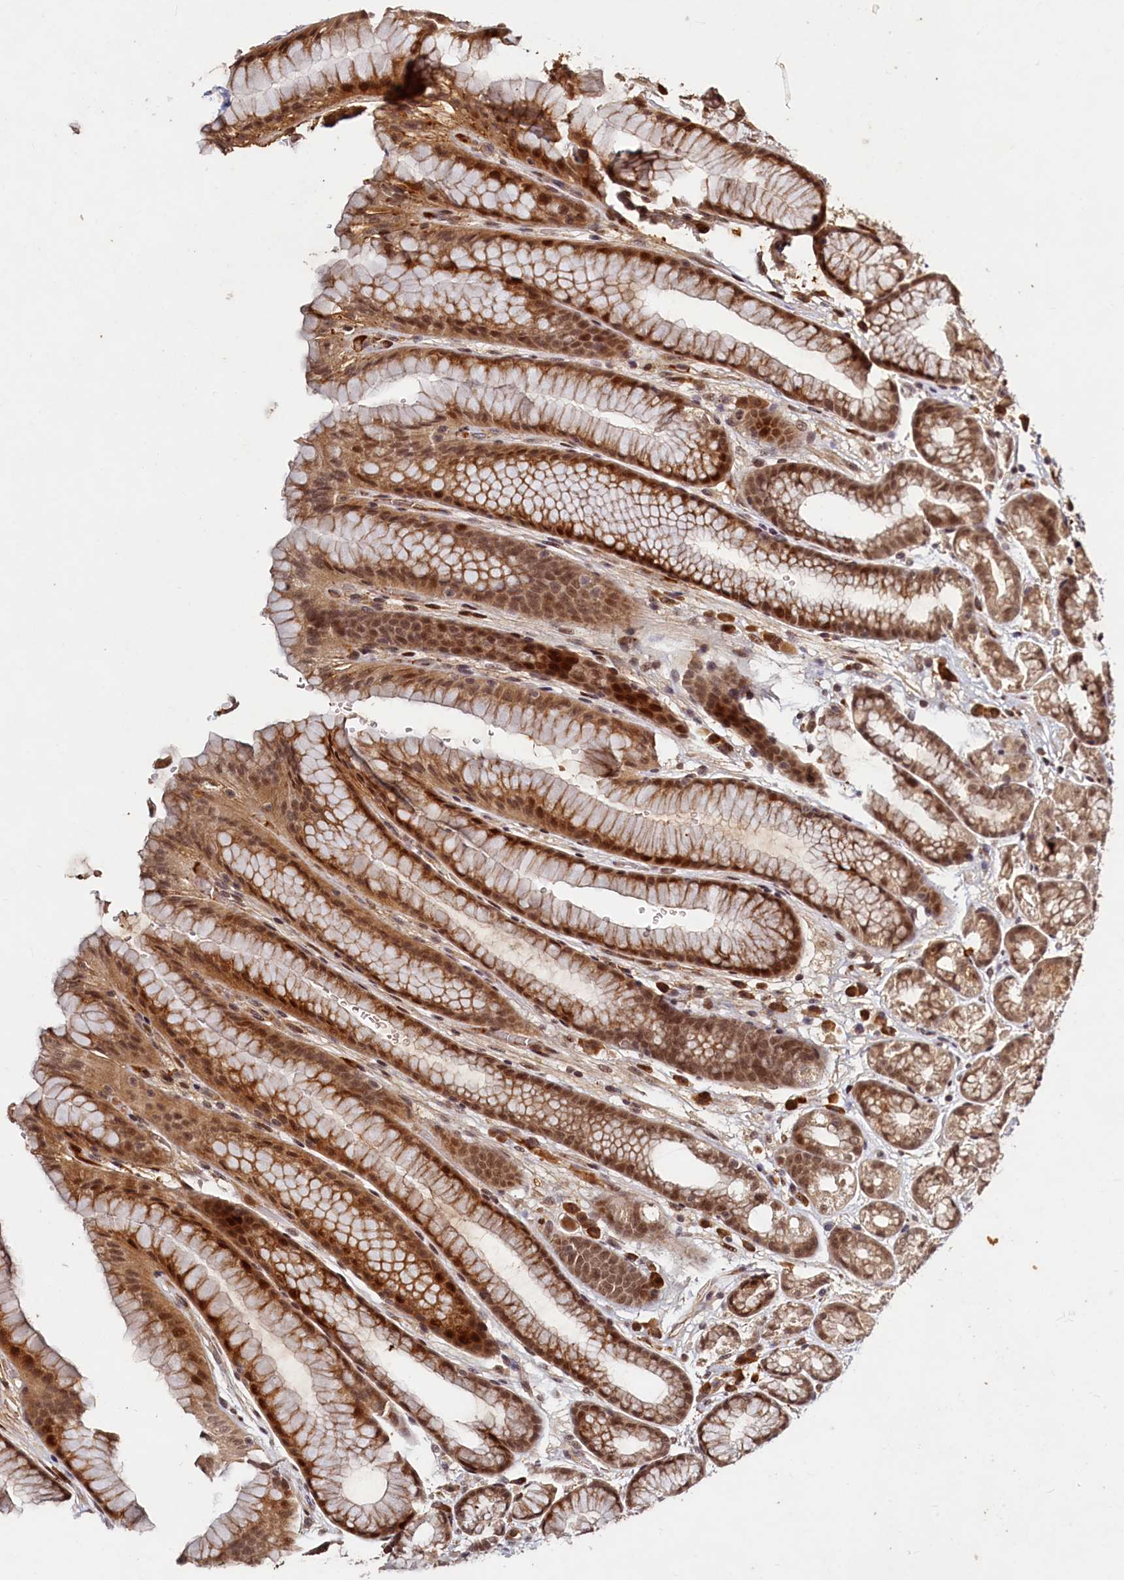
{"staining": {"intensity": "moderate", "quantity": ">75%", "location": "cytoplasmic/membranous,nuclear"}, "tissue": "stomach", "cell_type": "Glandular cells", "image_type": "normal", "snomed": [{"axis": "morphology", "description": "Normal tissue, NOS"}, {"axis": "morphology", "description": "Adenocarcinoma, NOS"}, {"axis": "topography", "description": "Stomach"}], "caption": "IHC micrograph of unremarkable stomach: human stomach stained using immunohistochemistry (IHC) shows medium levels of moderate protein expression localized specifically in the cytoplasmic/membranous,nuclear of glandular cells, appearing as a cytoplasmic/membranous,nuclear brown color.", "gene": "TRAPPC4", "patient": {"sex": "male", "age": 57}}